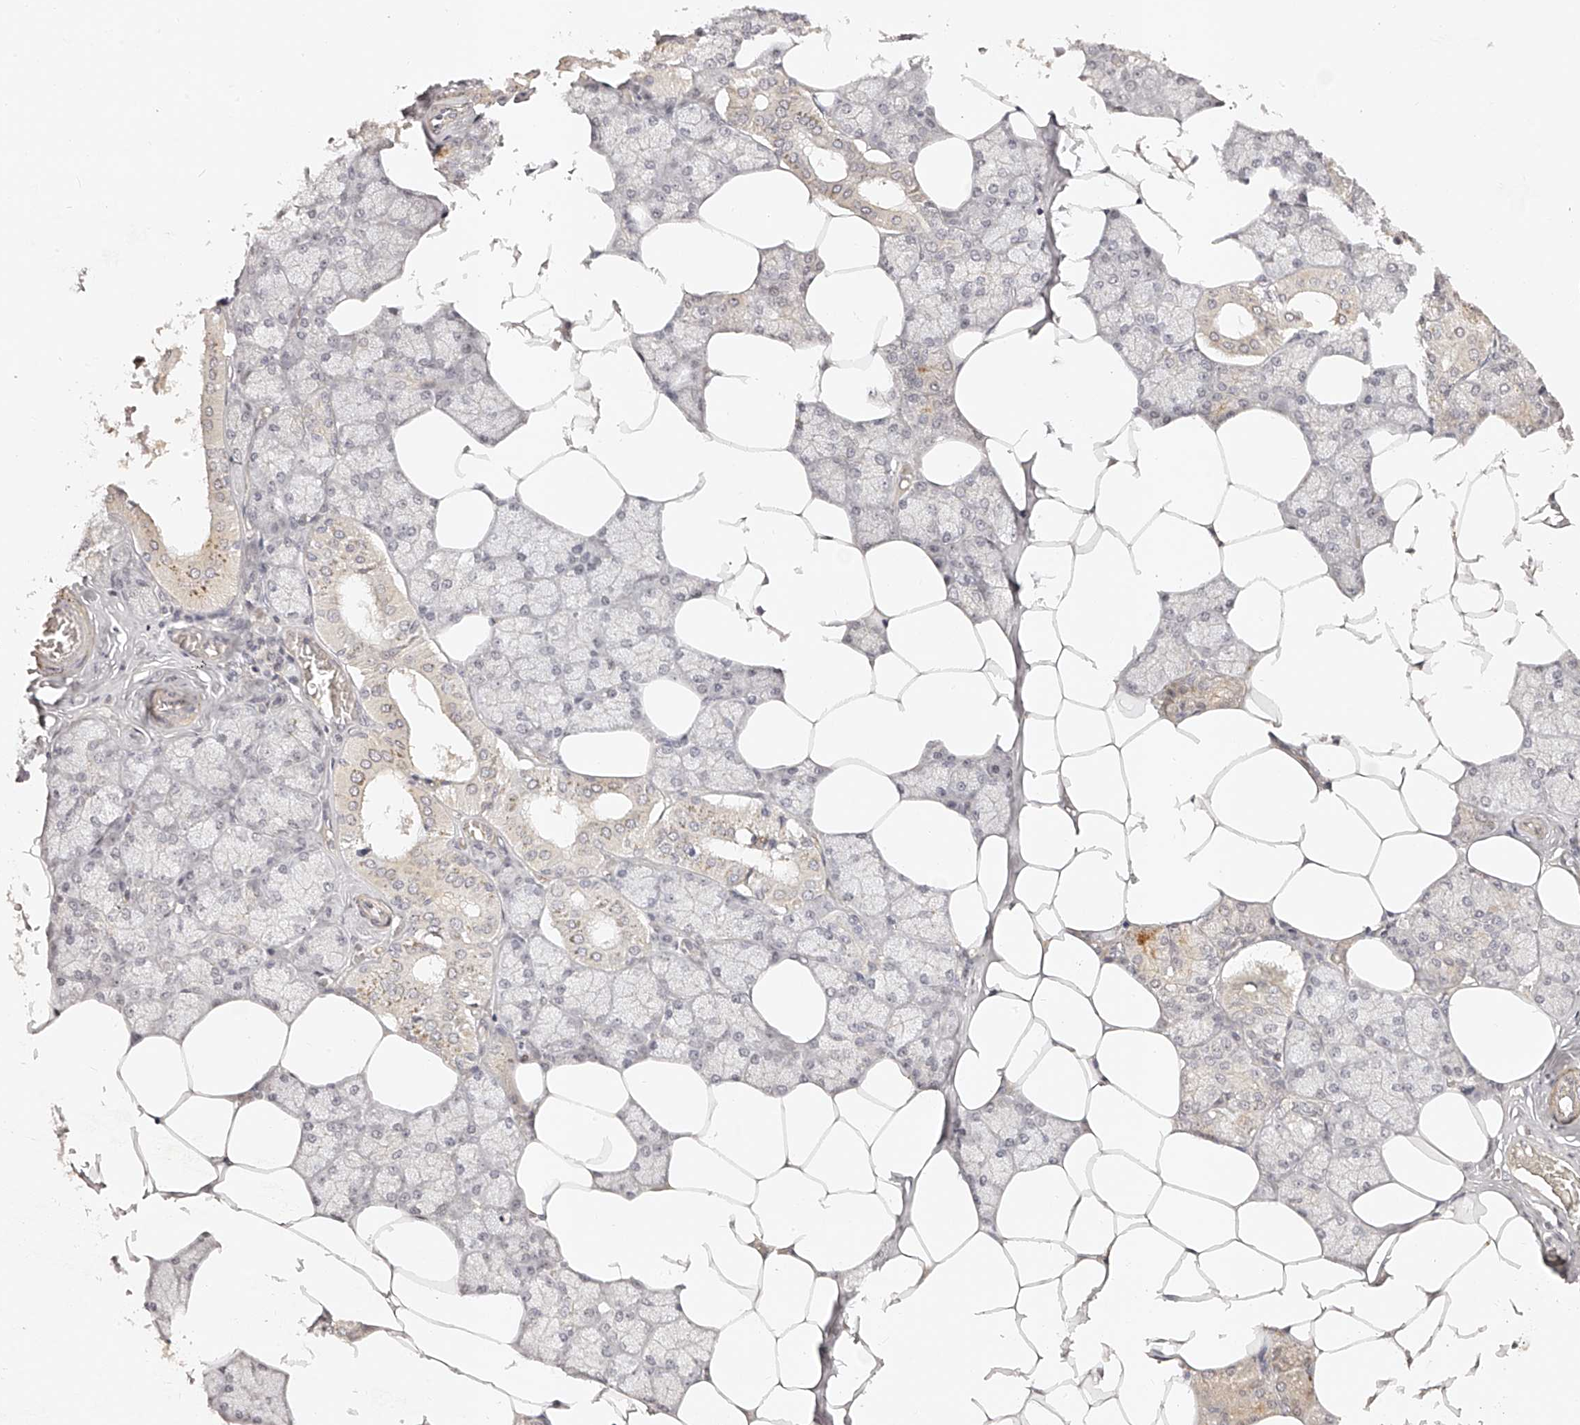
{"staining": {"intensity": "moderate", "quantity": "<25%", "location": "cytoplasmic/membranous"}, "tissue": "salivary gland", "cell_type": "Glandular cells", "image_type": "normal", "snomed": [{"axis": "morphology", "description": "Normal tissue, NOS"}, {"axis": "topography", "description": "Salivary gland"}], "caption": "Human salivary gland stained for a protein (brown) reveals moderate cytoplasmic/membranous positive positivity in about <25% of glandular cells.", "gene": "ZNF789", "patient": {"sex": "male", "age": 62}}